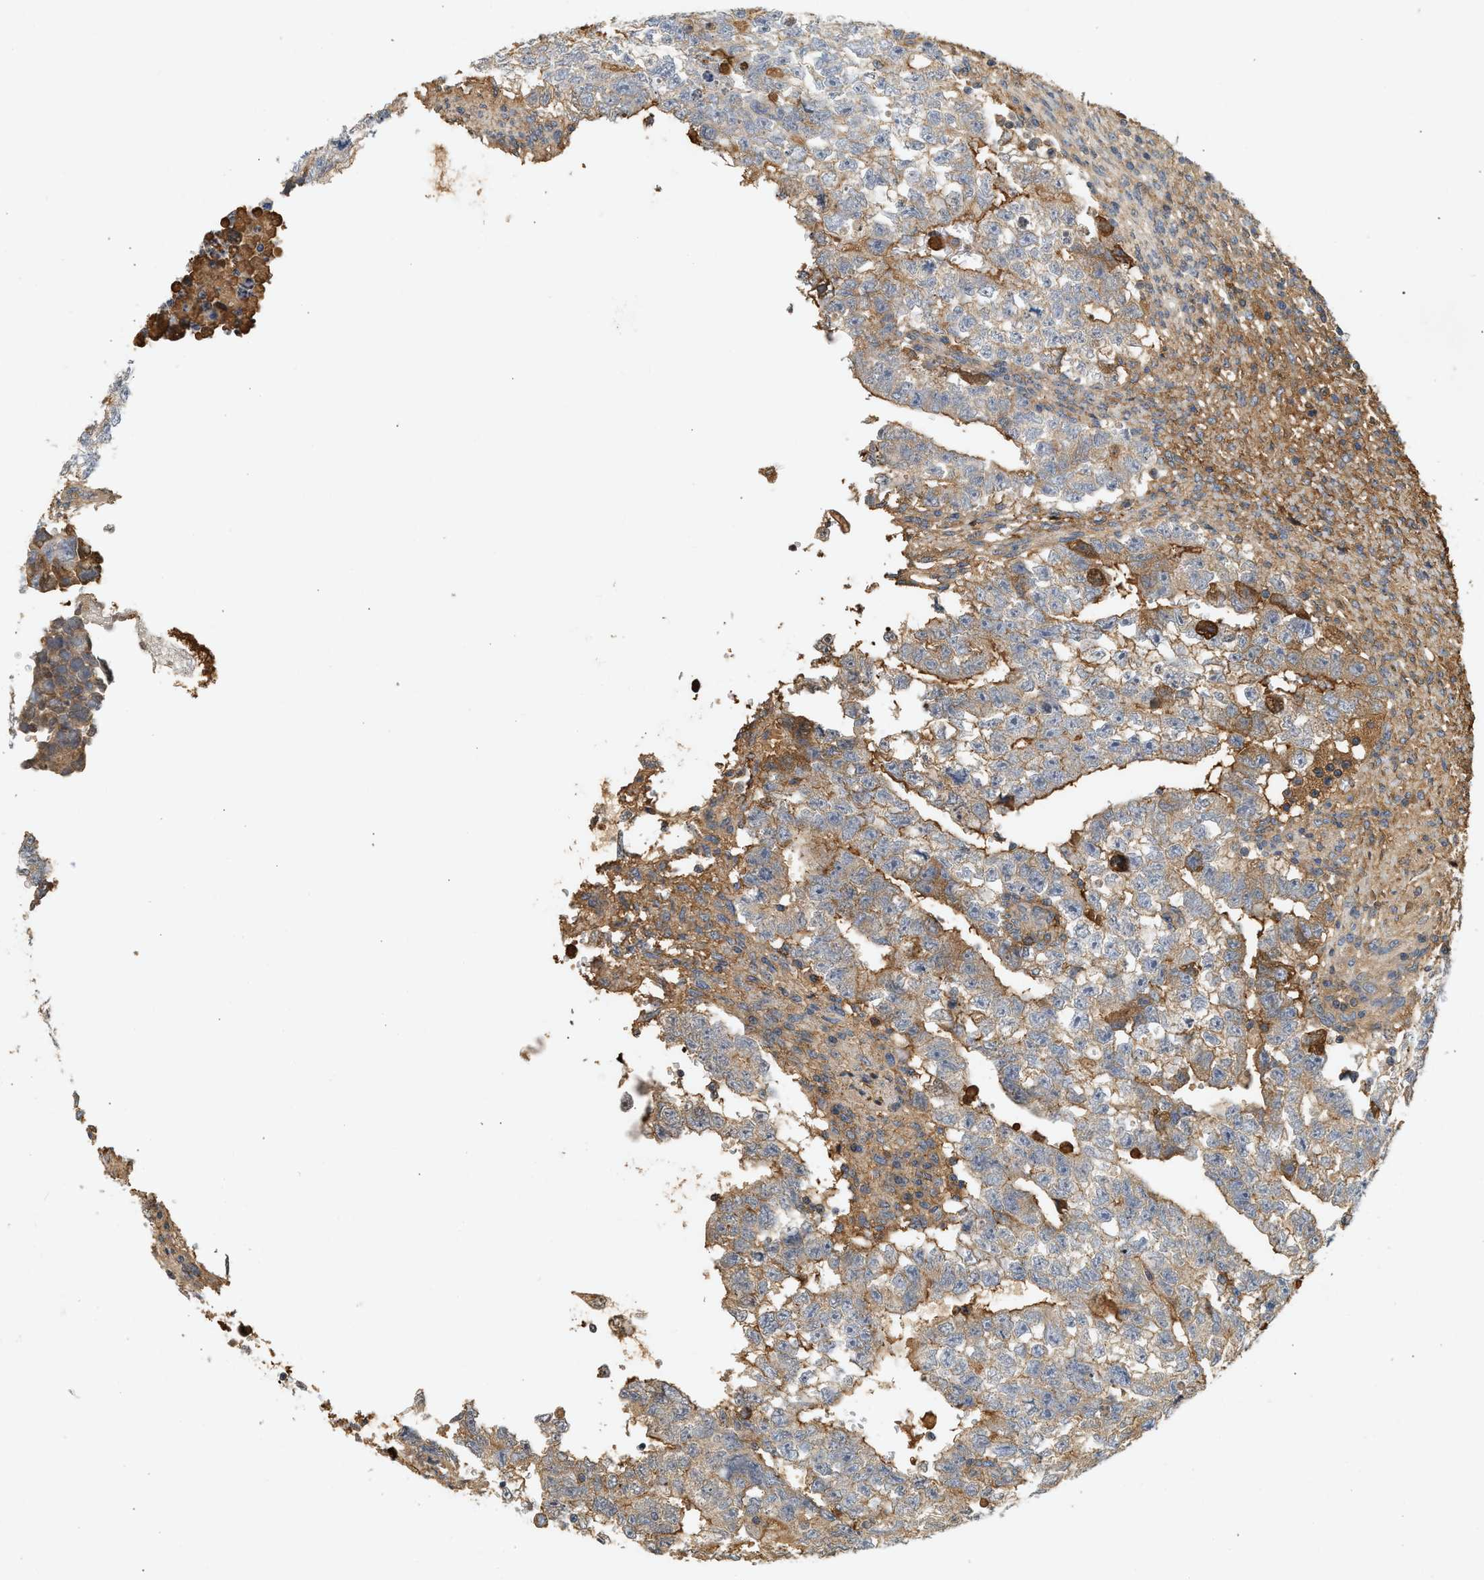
{"staining": {"intensity": "moderate", "quantity": "25%-75%", "location": "cytoplasmic/membranous"}, "tissue": "testis cancer", "cell_type": "Tumor cells", "image_type": "cancer", "snomed": [{"axis": "morphology", "description": "Seminoma, NOS"}, {"axis": "morphology", "description": "Carcinoma, Embryonal, NOS"}, {"axis": "topography", "description": "Testis"}], "caption": "DAB (3,3'-diaminobenzidine) immunohistochemical staining of seminoma (testis) reveals moderate cytoplasmic/membranous protein positivity in about 25%-75% of tumor cells. (Brightfield microscopy of DAB IHC at high magnification).", "gene": "F8", "patient": {"sex": "male", "age": 38}}